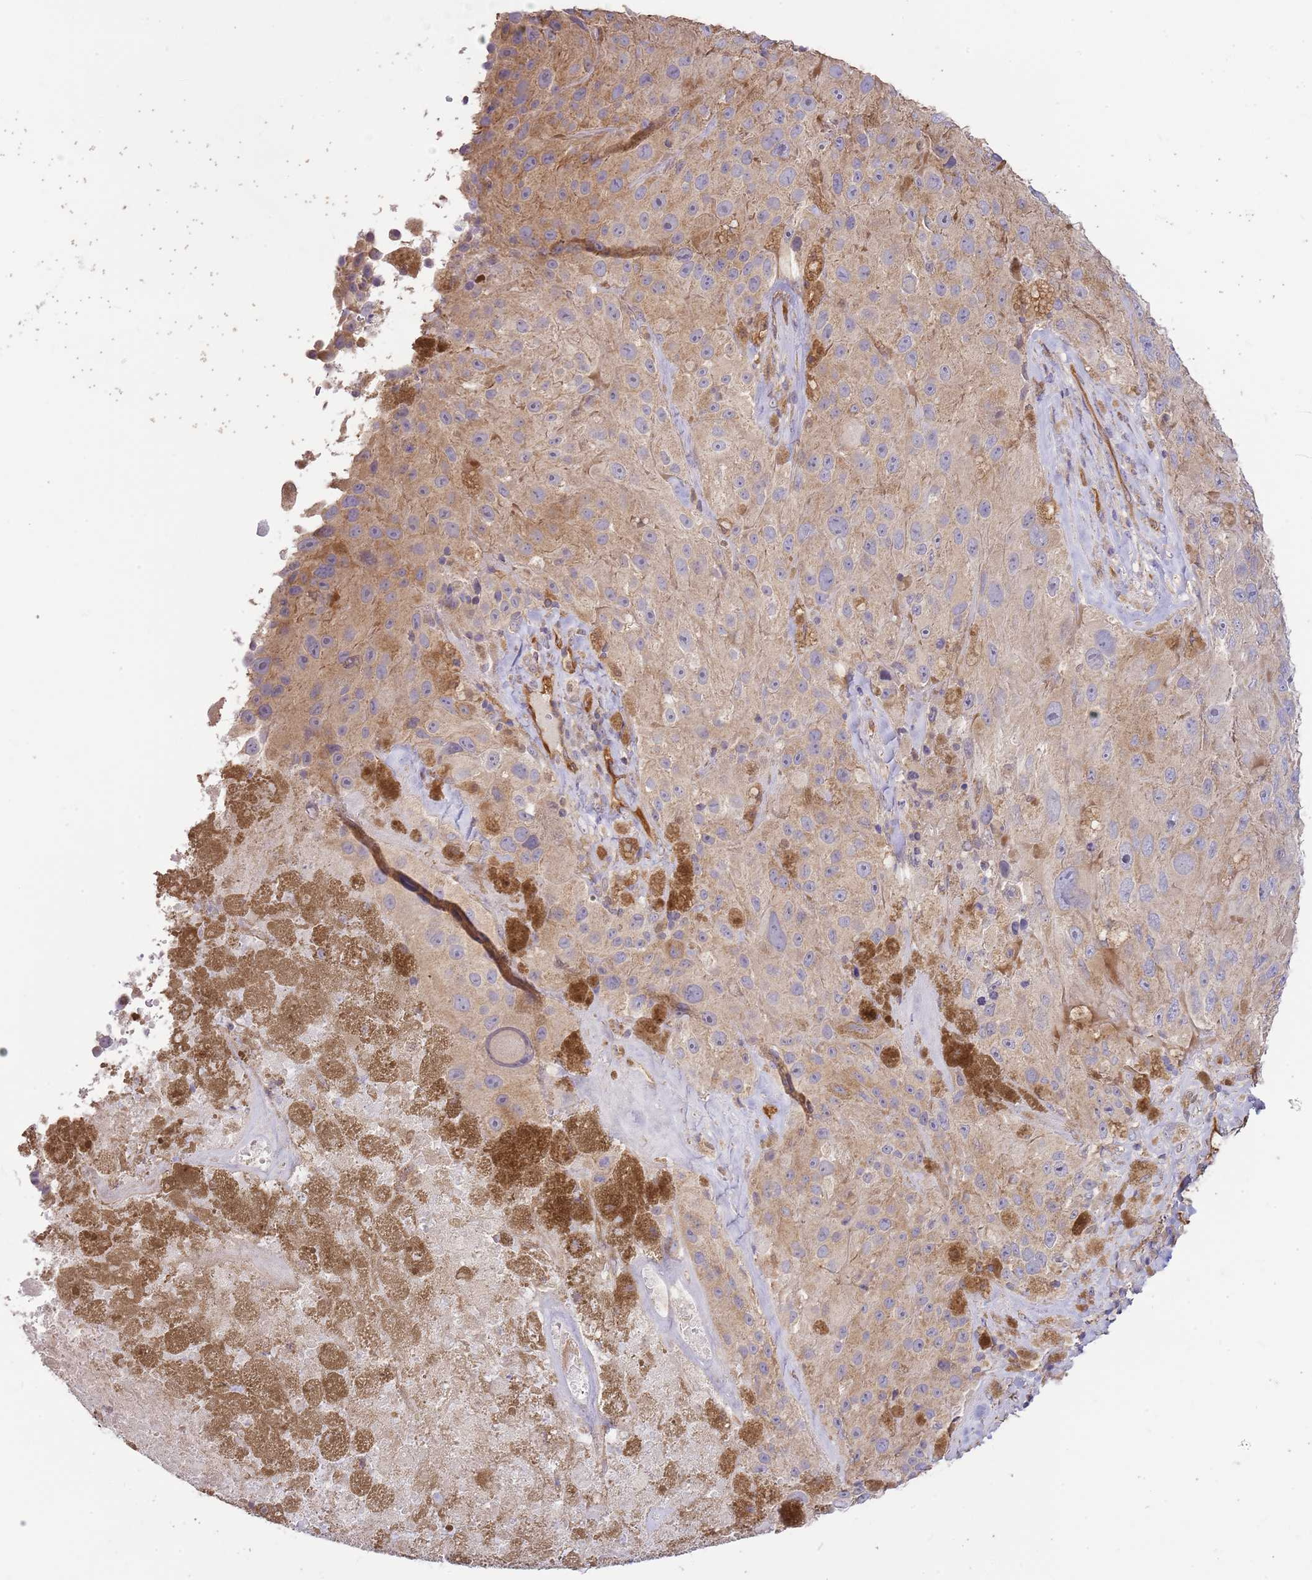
{"staining": {"intensity": "weak", "quantity": ">75%", "location": "cytoplasmic/membranous"}, "tissue": "melanoma", "cell_type": "Tumor cells", "image_type": "cancer", "snomed": [{"axis": "morphology", "description": "Malignant melanoma, Metastatic site"}, {"axis": "topography", "description": "Lymph node"}], "caption": "Immunohistochemical staining of malignant melanoma (metastatic site) shows low levels of weak cytoplasmic/membranous staining in about >75% of tumor cells.", "gene": "DOCK9", "patient": {"sex": "male", "age": 62}}